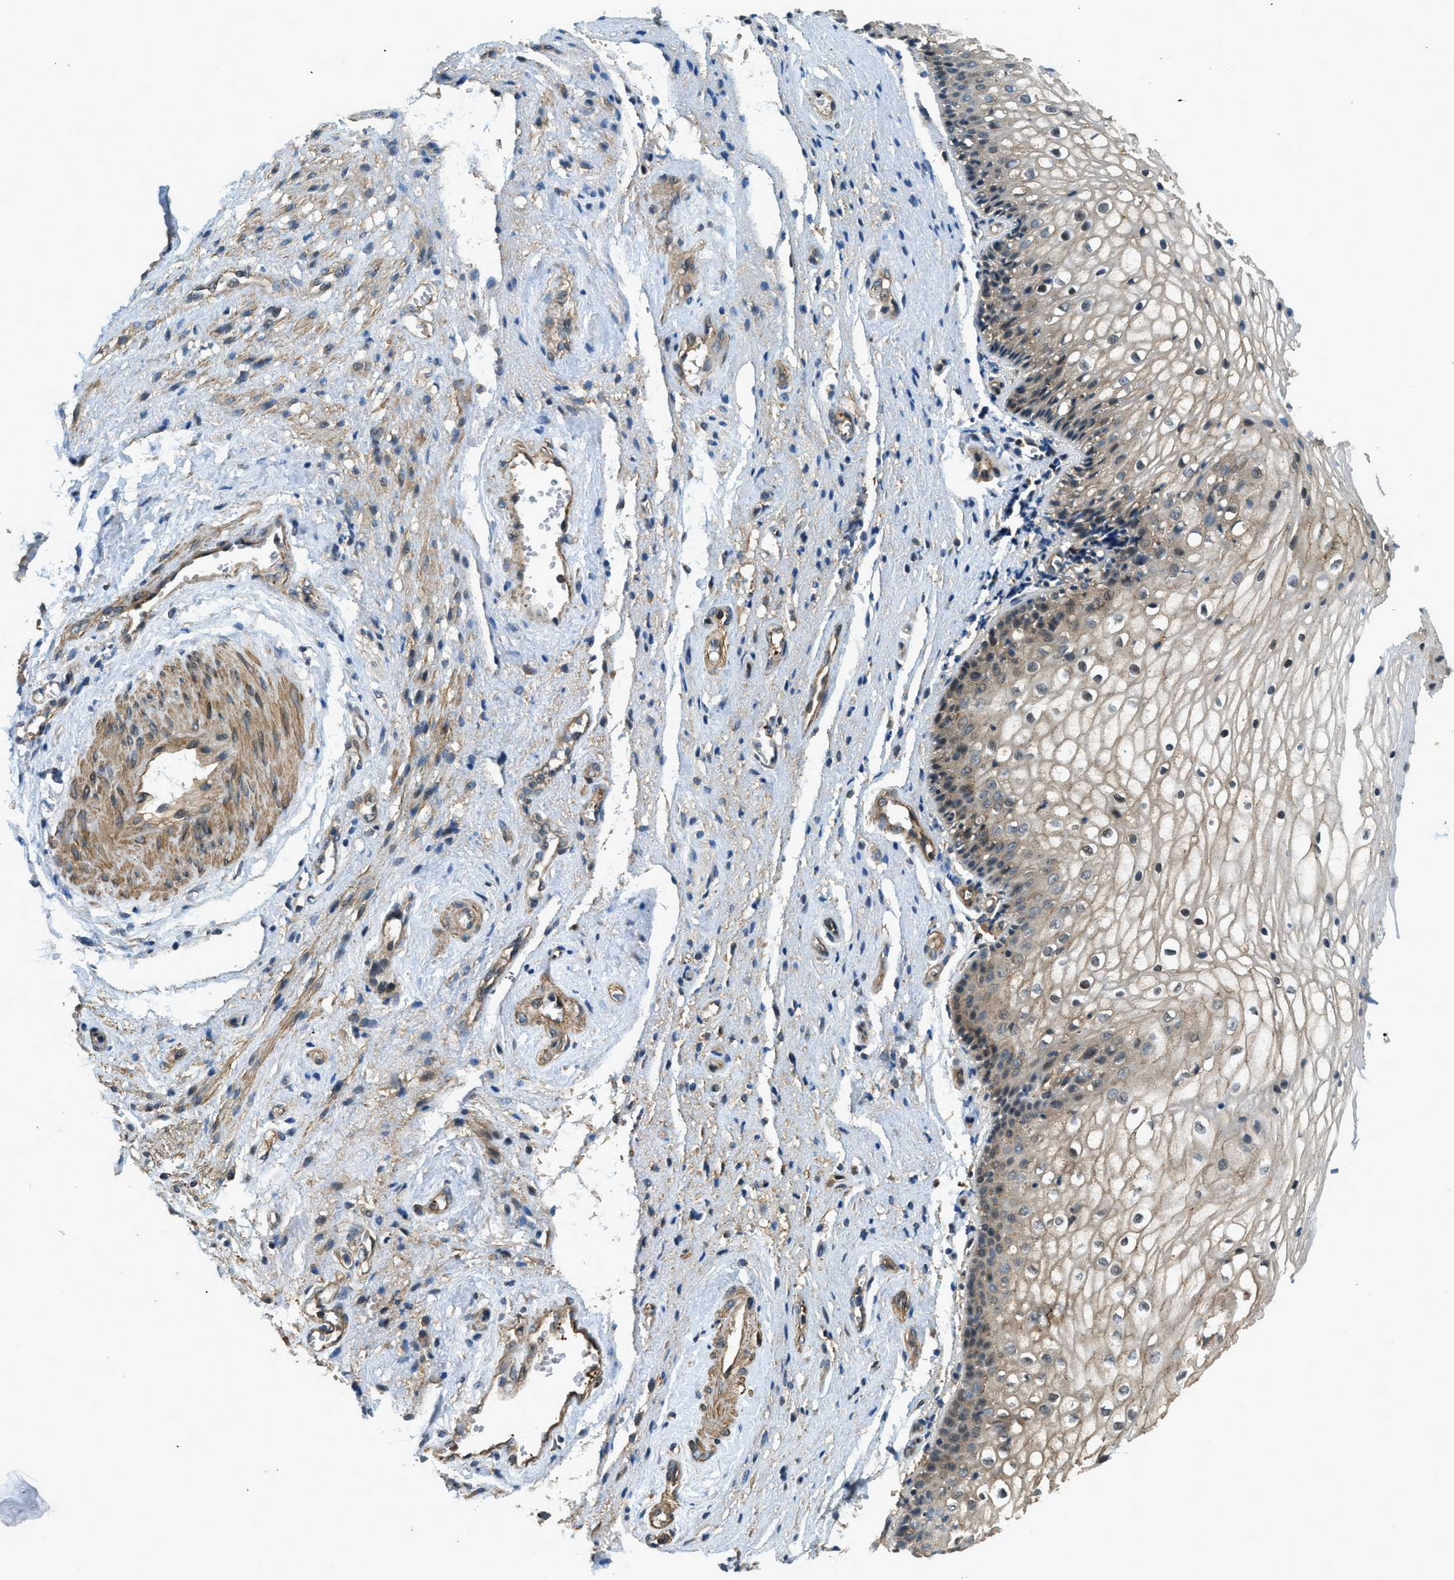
{"staining": {"intensity": "weak", "quantity": "25%-75%", "location": "cytoplasmic/membranous"}, "tissue": "vagina", "cell_type": "Squamous epithelial cells", "image_type": "normal", "snomed": [{"axis": "morphology", "description": "Normal tissue, NOS"}, {"axis": "topography", "description": "Vagina"}], "caption": "Immunohistochemical staining of benign vagina displays 25%-75% levels of weak cytoplasmic/membranous protein positivity in approximately 25%-75% of squamous epithelial cells.", "gene": "CGN", "patient": {"sex": "female", "age": 34}}